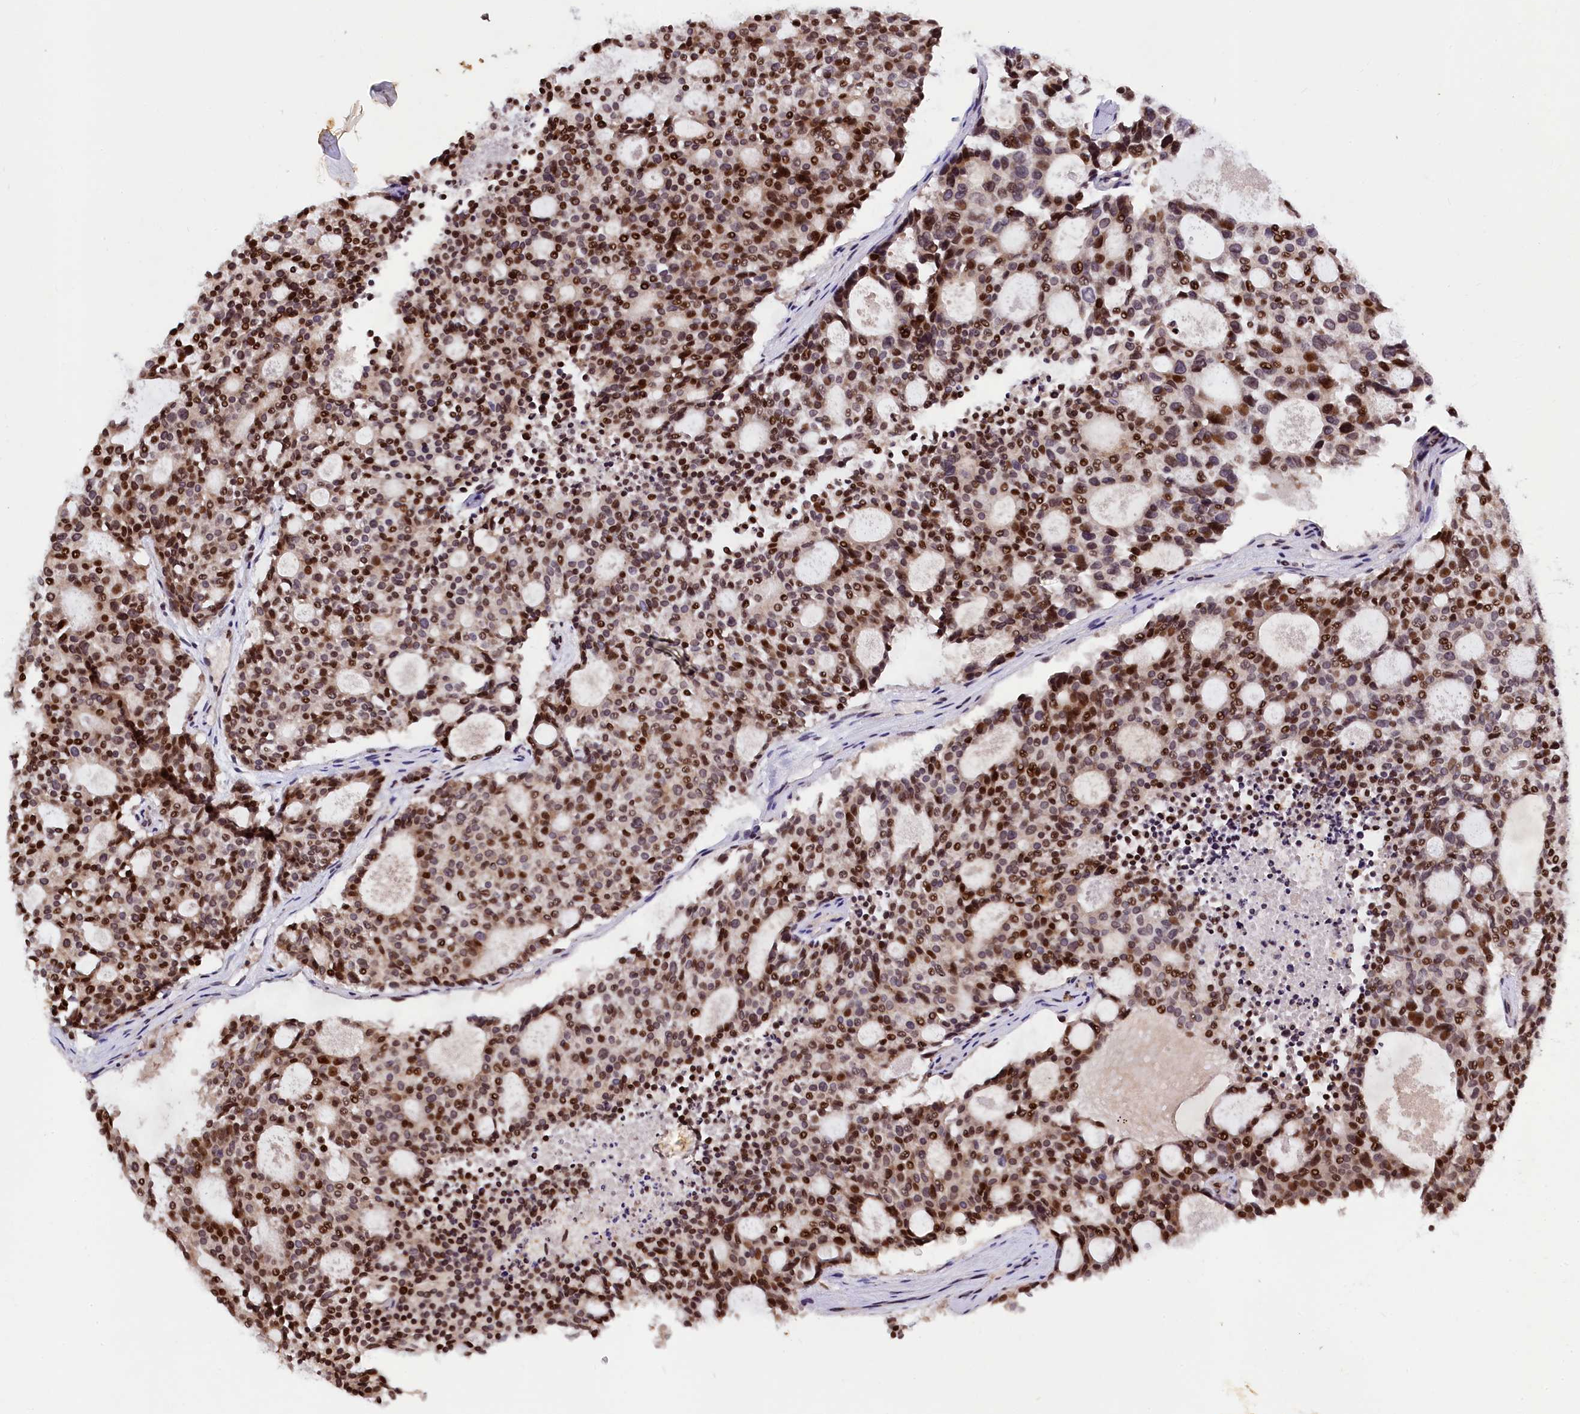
{"staining": {"intensity": "moderate", "quantity": ">75%", "location": "nuclear"}, "tissue": "carcinoid", "cell_type": "Tumor cells", "image_type": "cancer", "snomed": [{"axis": "morphology", "description": "Carcinoid, malignant, NOS"}, {"axis": "topography", "description": "Pancreas"}], "caption": "Protein staining reveals moderate nuclear positivity in about >75% of tumor cells in carcinoid (malignant).", "gene": "FAM217B", "patient": {"sex": "female", "age": 54}}